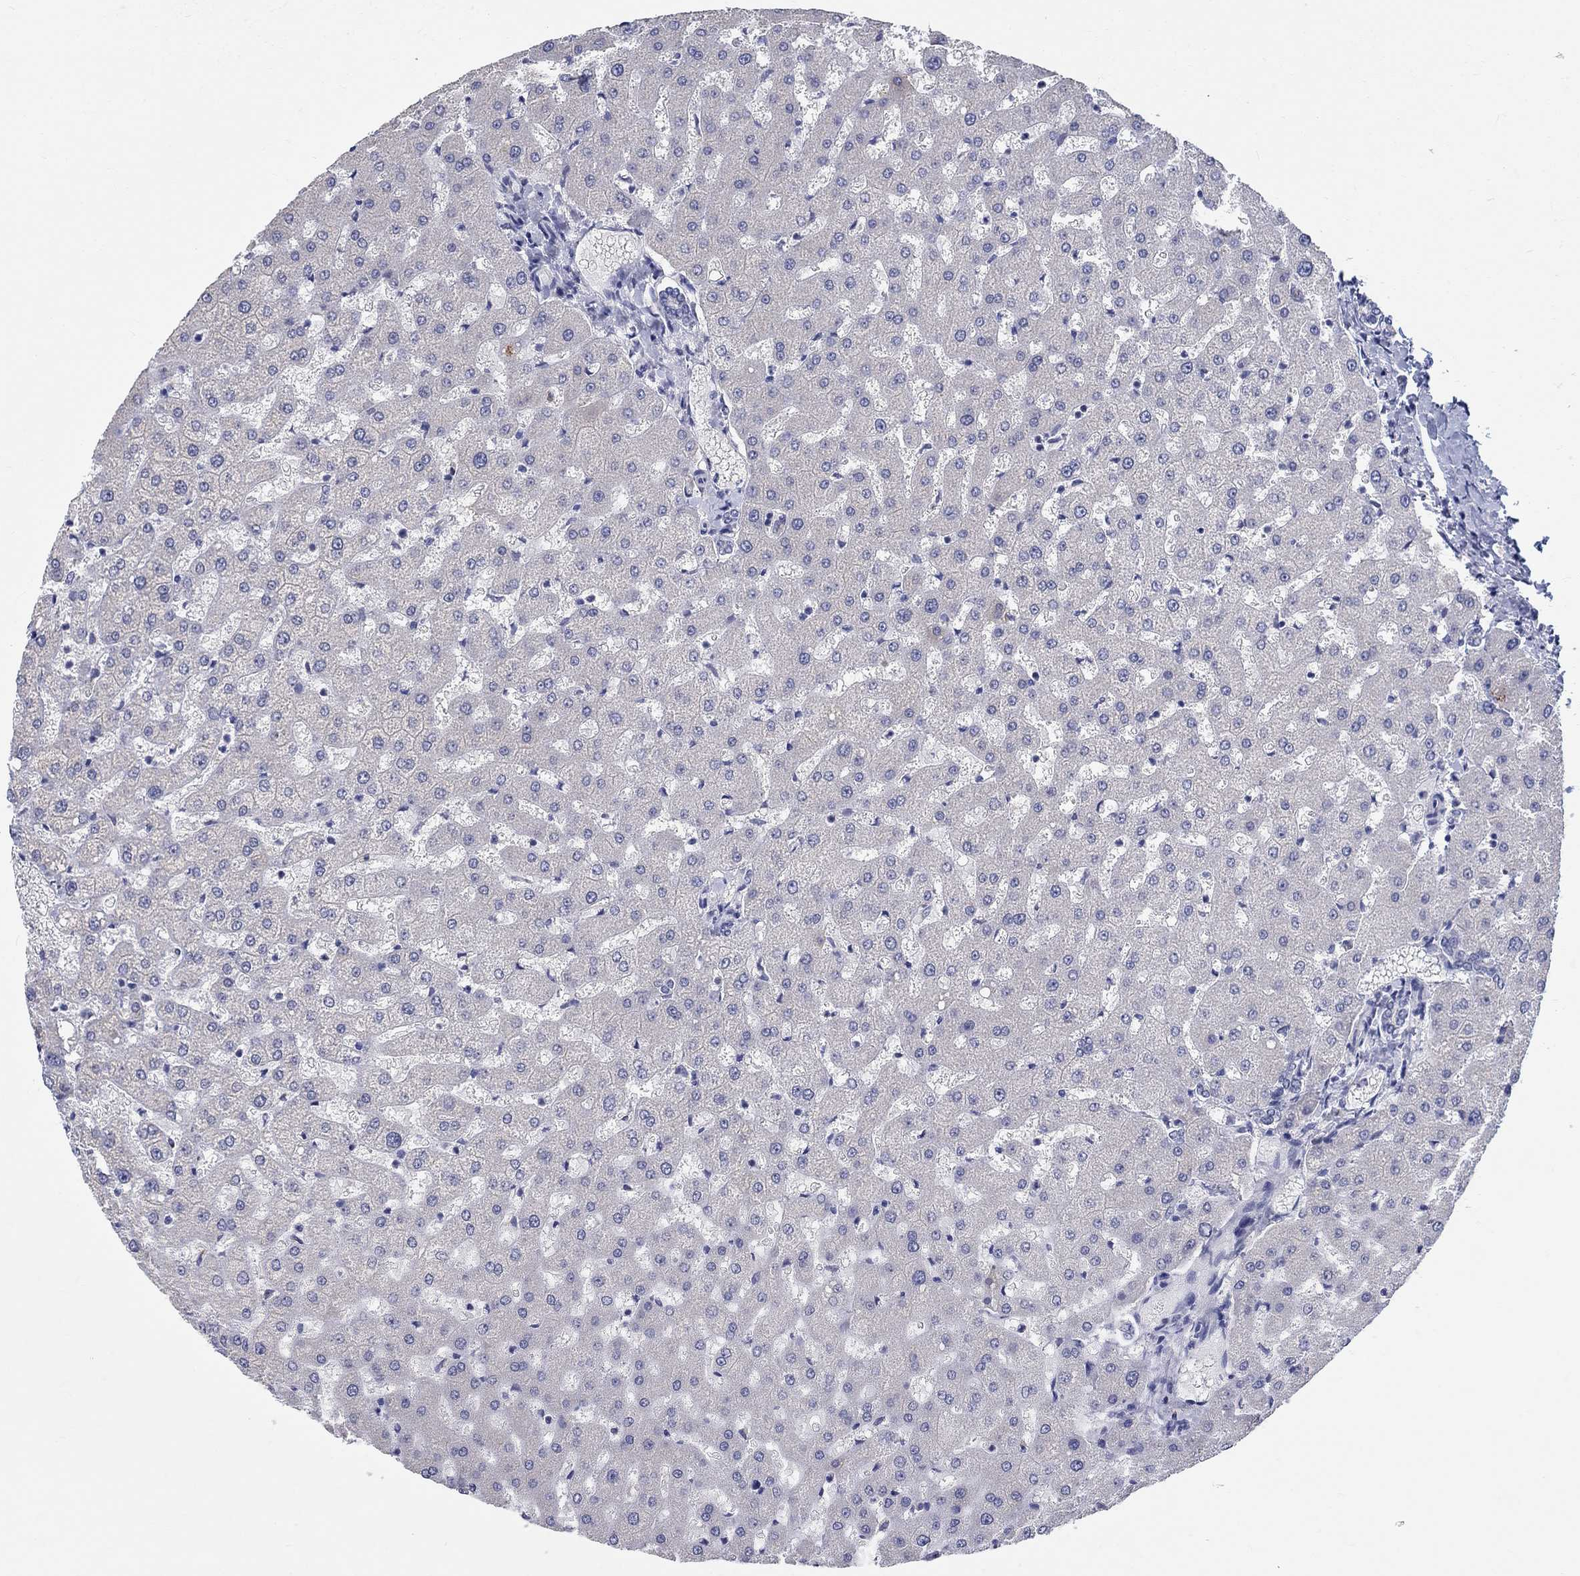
{"staining": {"intensity": "negative", "quantity": "none", "location": "none"}, "tissue": "liver", "cell_type": "Cholangiocytes", "image_type": "normal", "snomed": [{"axis": "morphology", "description": "Normal tissue, NOS"}, {"axis": "topography", "description": "Liver"}], "caption": "The immunohistochemistry photomicrograph has no significant expression in cholangiocytes of liver. (DAB immunohistochemistry visualized using brightfield microscopy, high magnification).", "gene": "LRRC4C", "patient": {"sex": "female", "age": 50}}